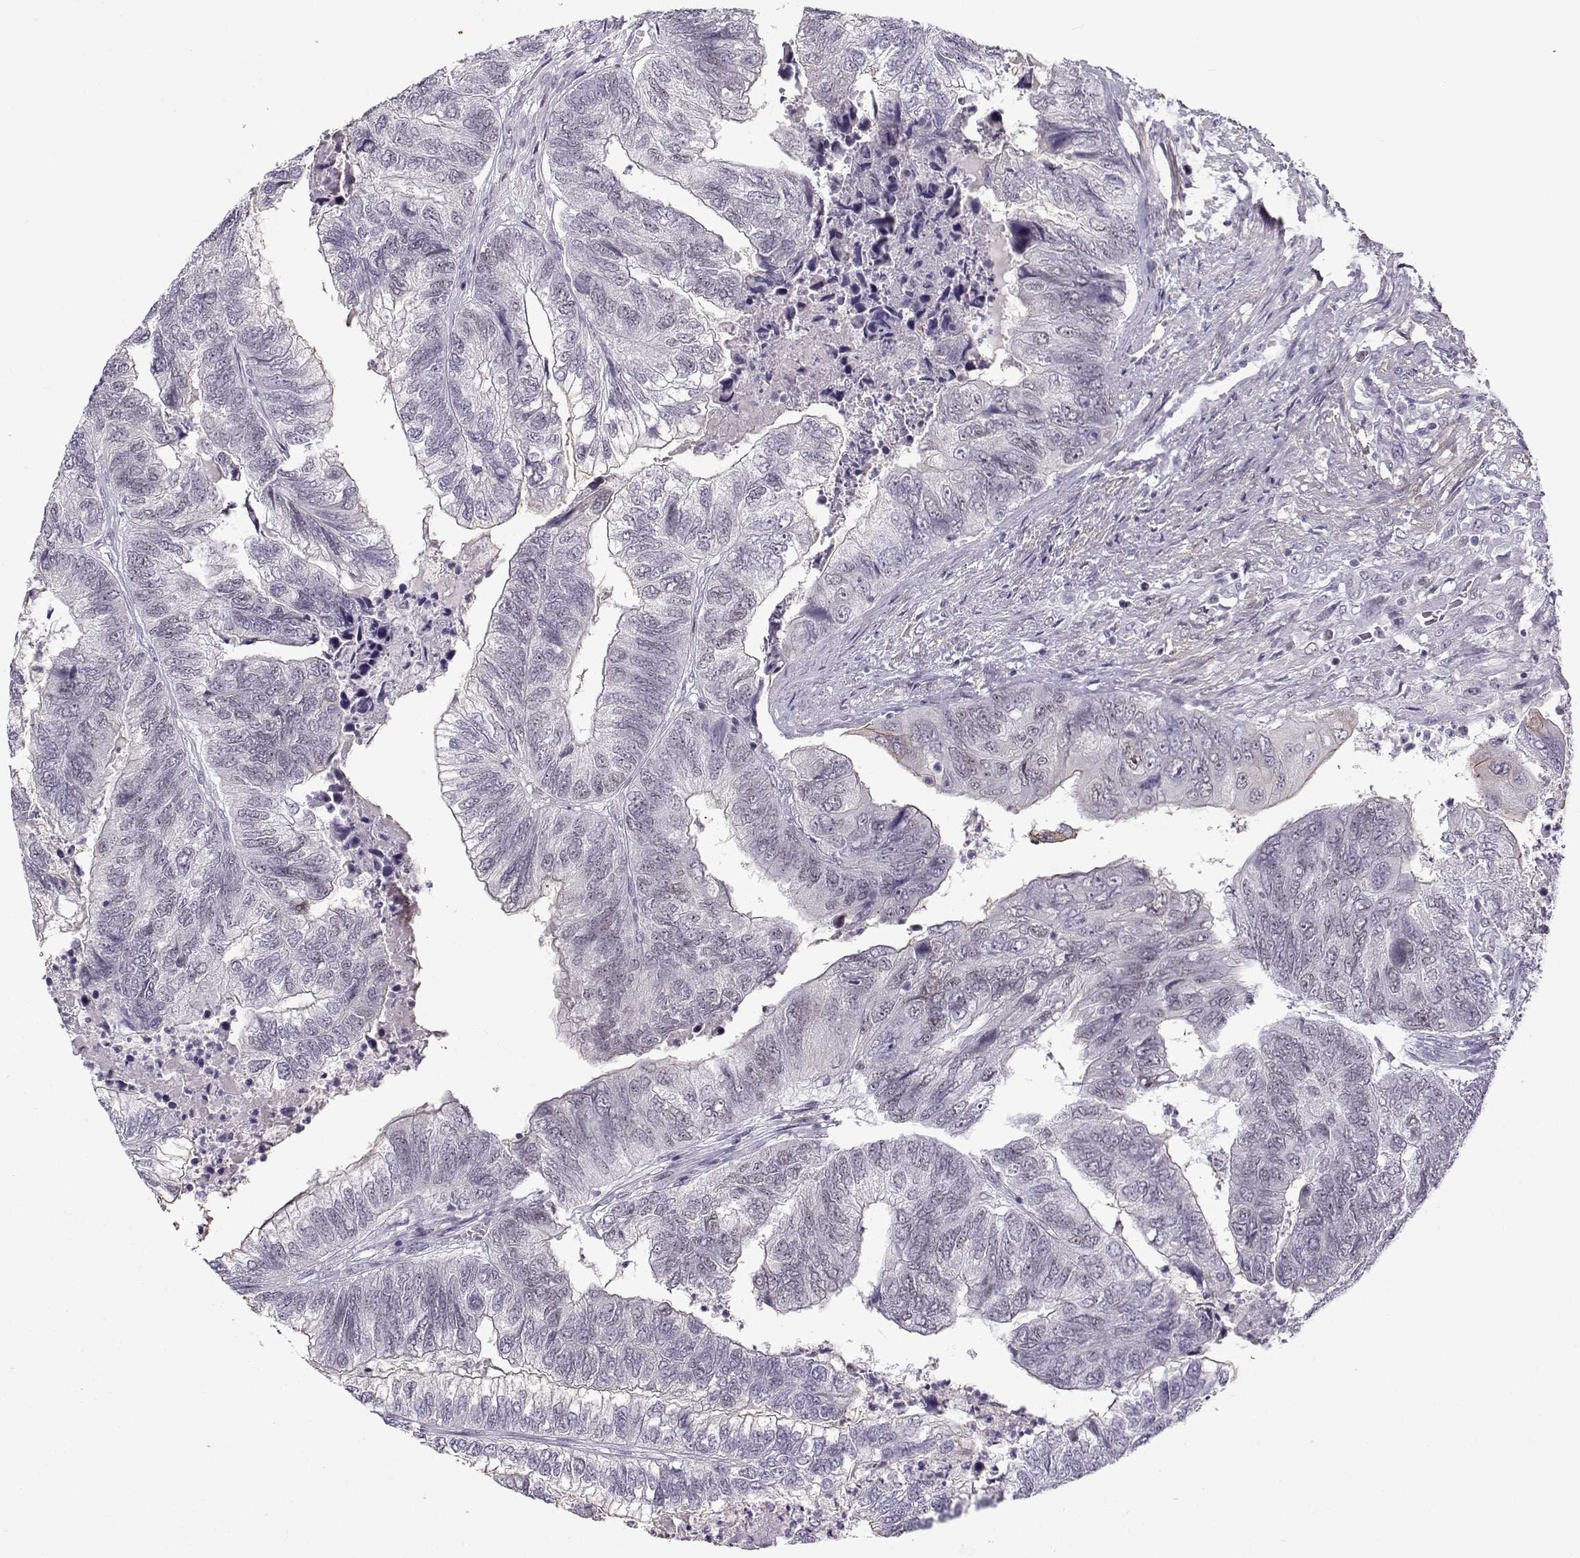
{"staining": {"intensity": "negative", "quantity": "none", "location": "none"}, "tissue": "colorectal cancer", "cell_type": "Tumor cells", "image_type": "cancer", "snomed": [{"axis": "morphology", "description": "Adenocarcinoma, NOS"}, {"axis": "topography", "description": "Colon"}], "caption": "Immunohistochemical staining of human colorectal cancer (adenocarcinoma) shows no significant expression in tumor cells.", "gene": "BACH1", "patient": {"sex": "female", "age": 67}}